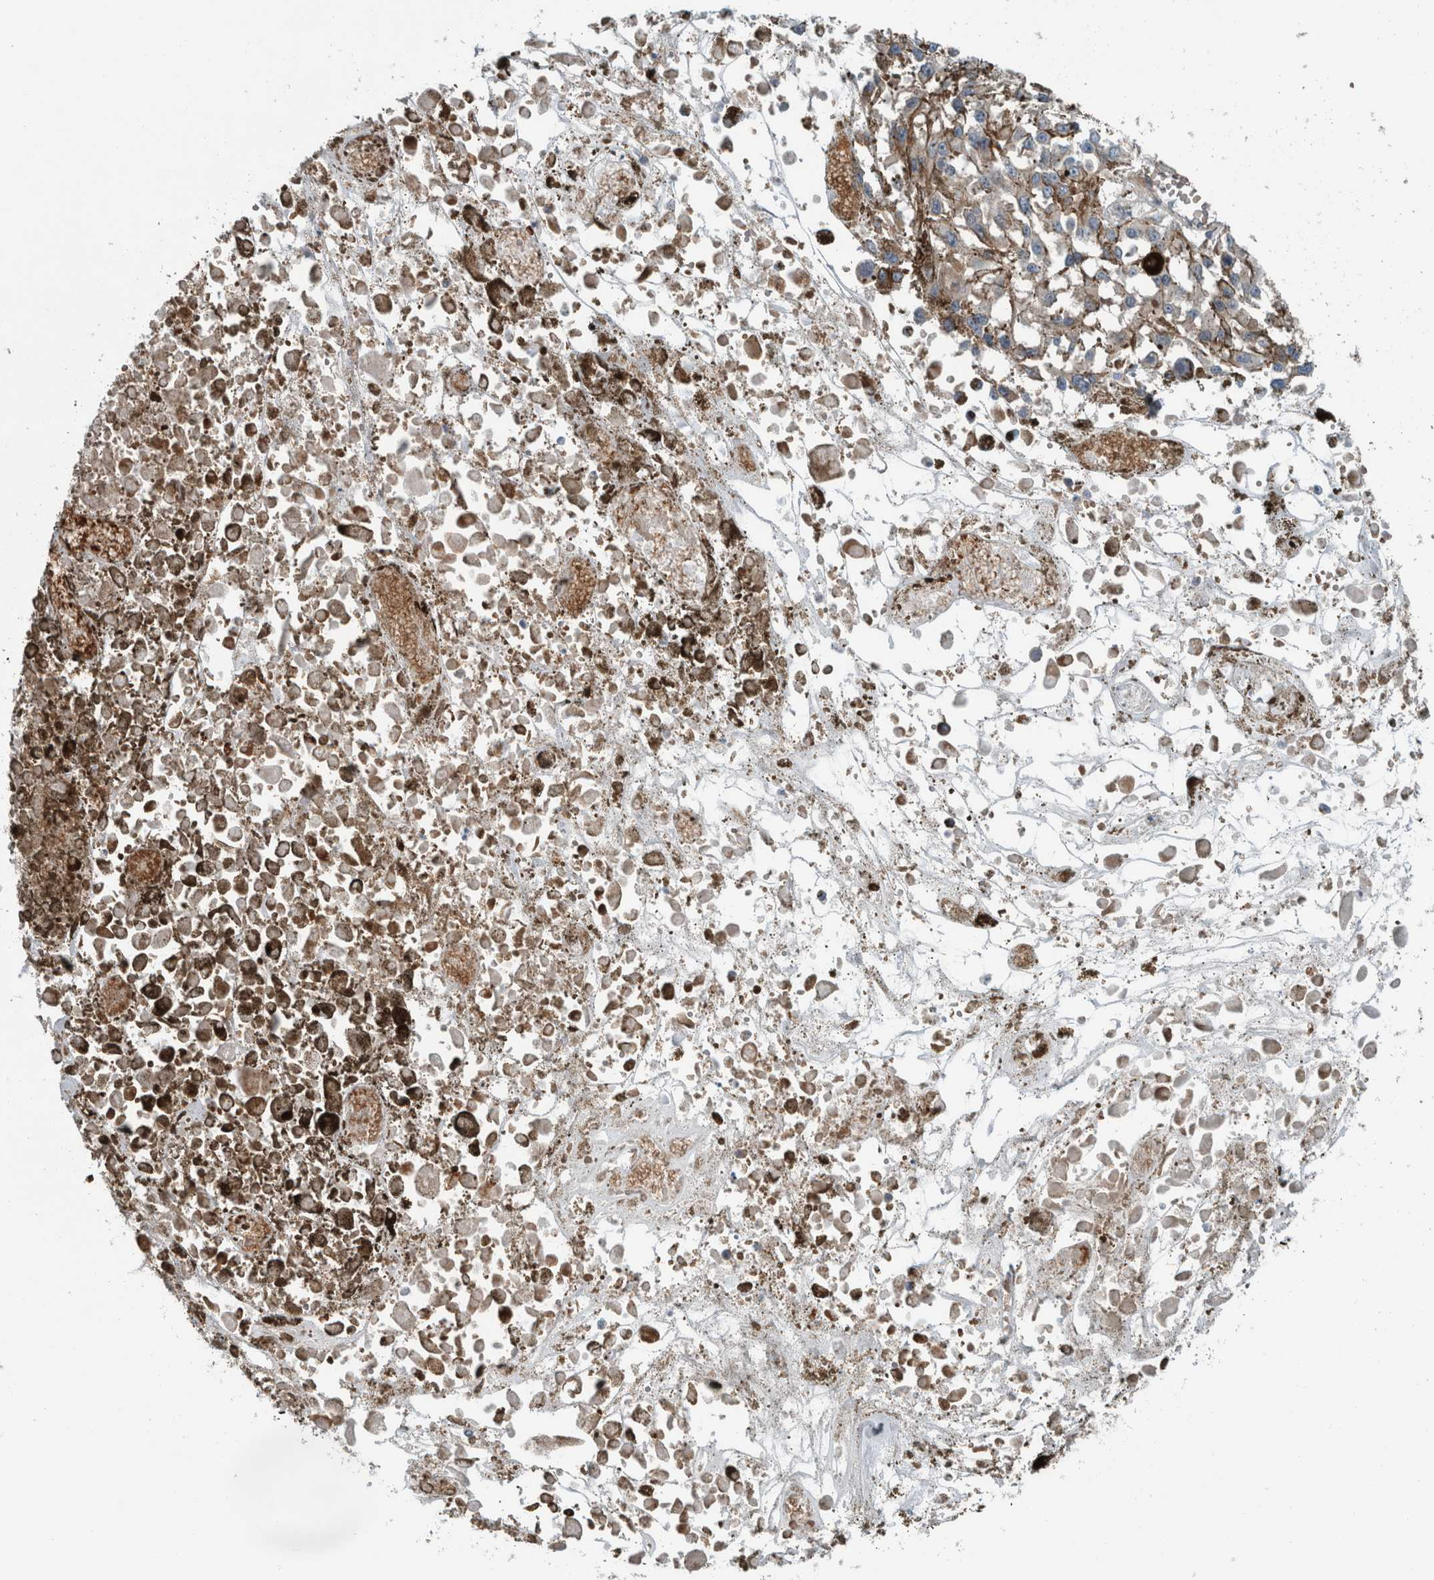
{"staining": {"intensity": "negative", "quantity": "none", "location": "none"}, "tissue": "melanoma", "cell_type": "Tumor cells", "image_type": "cancer", "snomed": [{"axis": "morphology", "description": "Malignant melanoma, Metastatic site"}, {"axis": "topography", "description": "Lymph node"}], "caption": "Immunohistochemistry (IHC) micrograph of human melanoma stained for a protein (brown), which reveals no staining in tumor cells.", "gene": "GLT8D2", "patient": {"sex": "male", "age": 59}}